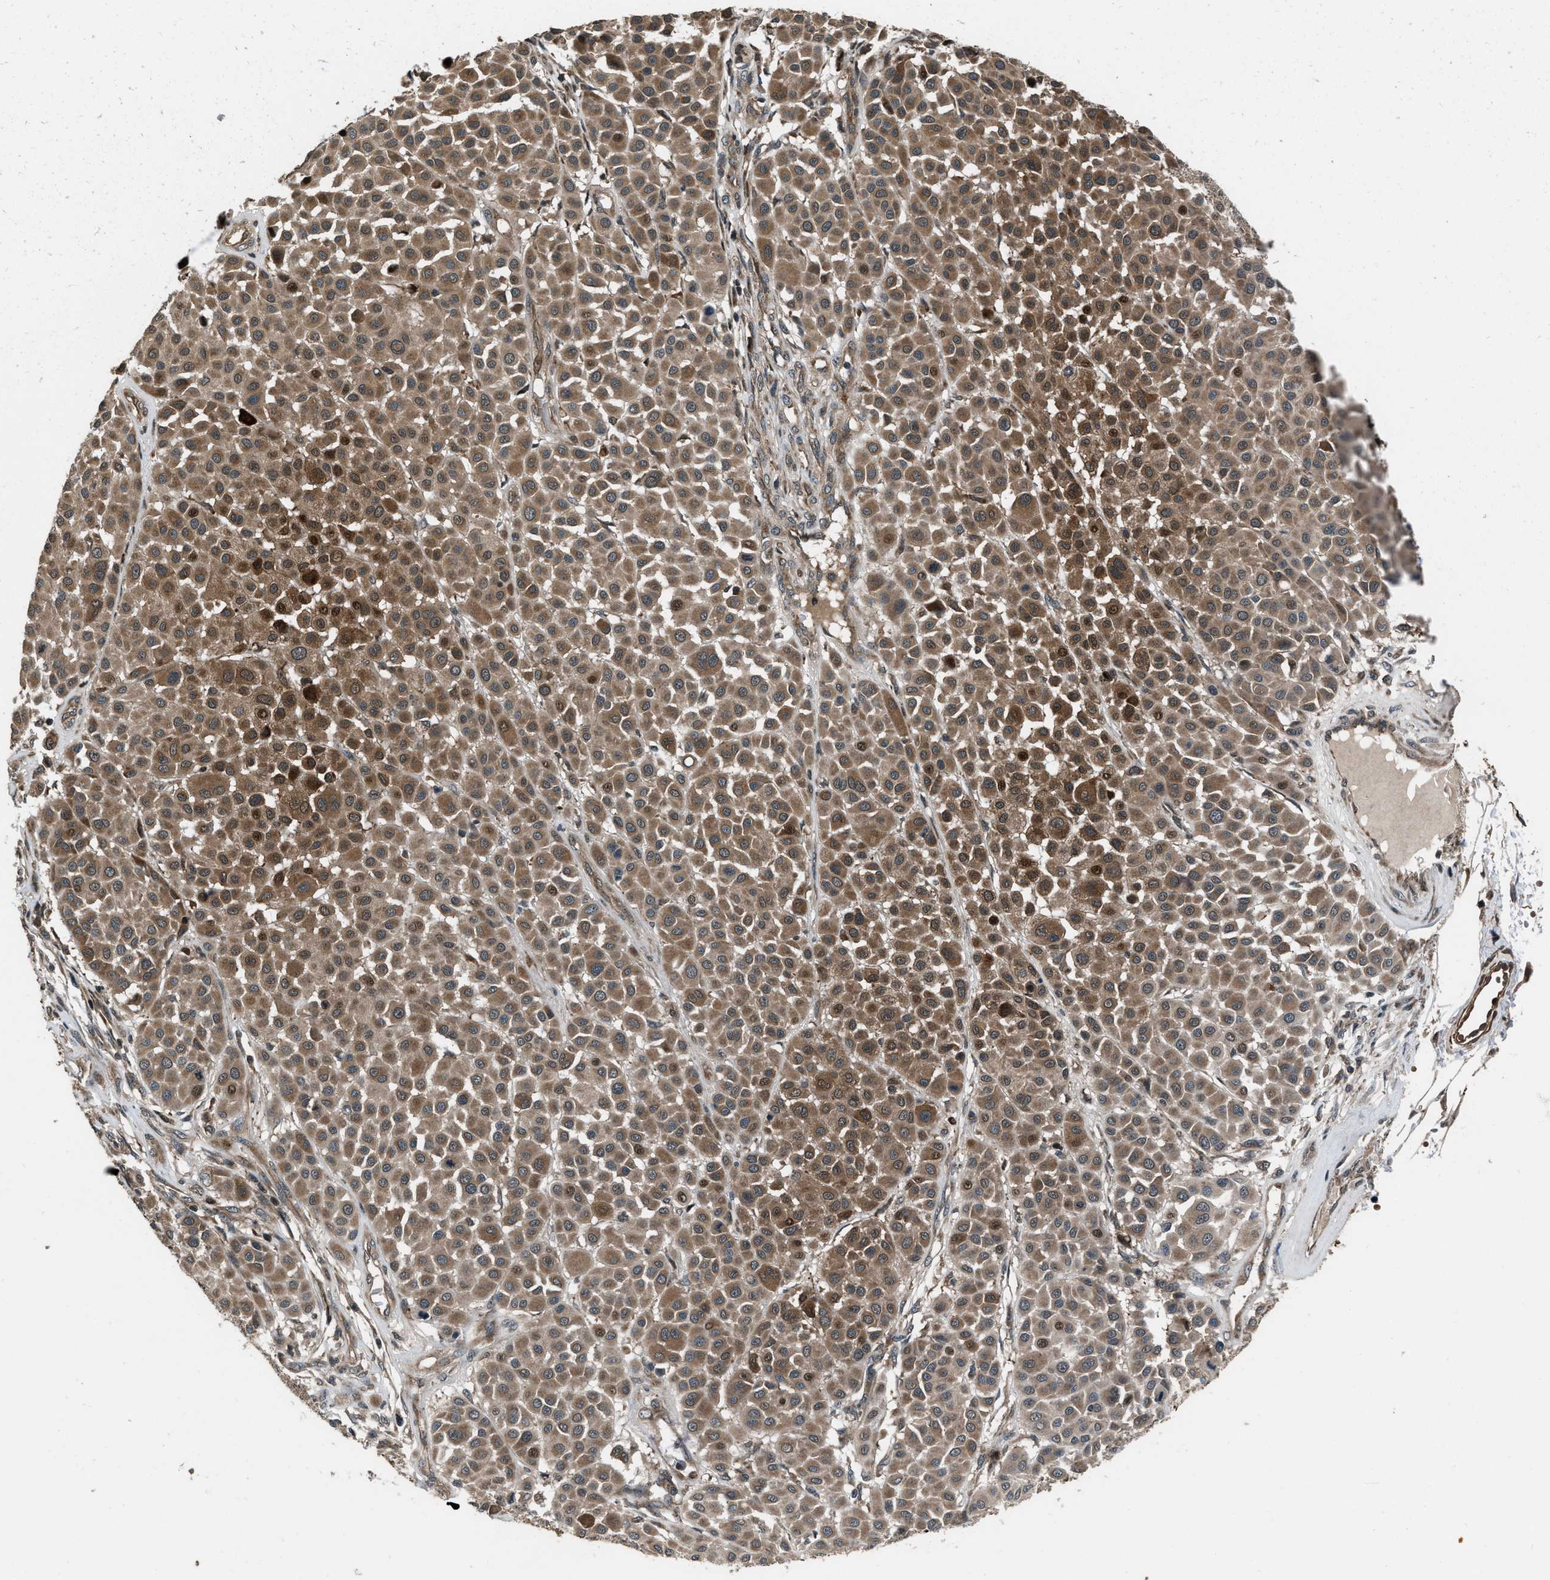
{"staining": {"intensity": "moderate", "quantity": ">75%", "location": "cytoplasmic/membranous,nuclear"}, "tissue": "melanoma", "cell_type": "Tumor cells", "image_type": "cancer", "snomed": [{"axis": "morphology", "description": "Malignant melanoma, Metastatic site"}, {"axis": "topography", "description": "Soft tissue"}], "caption": "This micrograph exhibits immunohistochemistry staining of melanoma, with medium moderate cytoplasmic/membranous and nuclear expression in about >75% of tumor cells.", "gene": "IRAK4", "patient": {"sex": "male", "age": 41}}